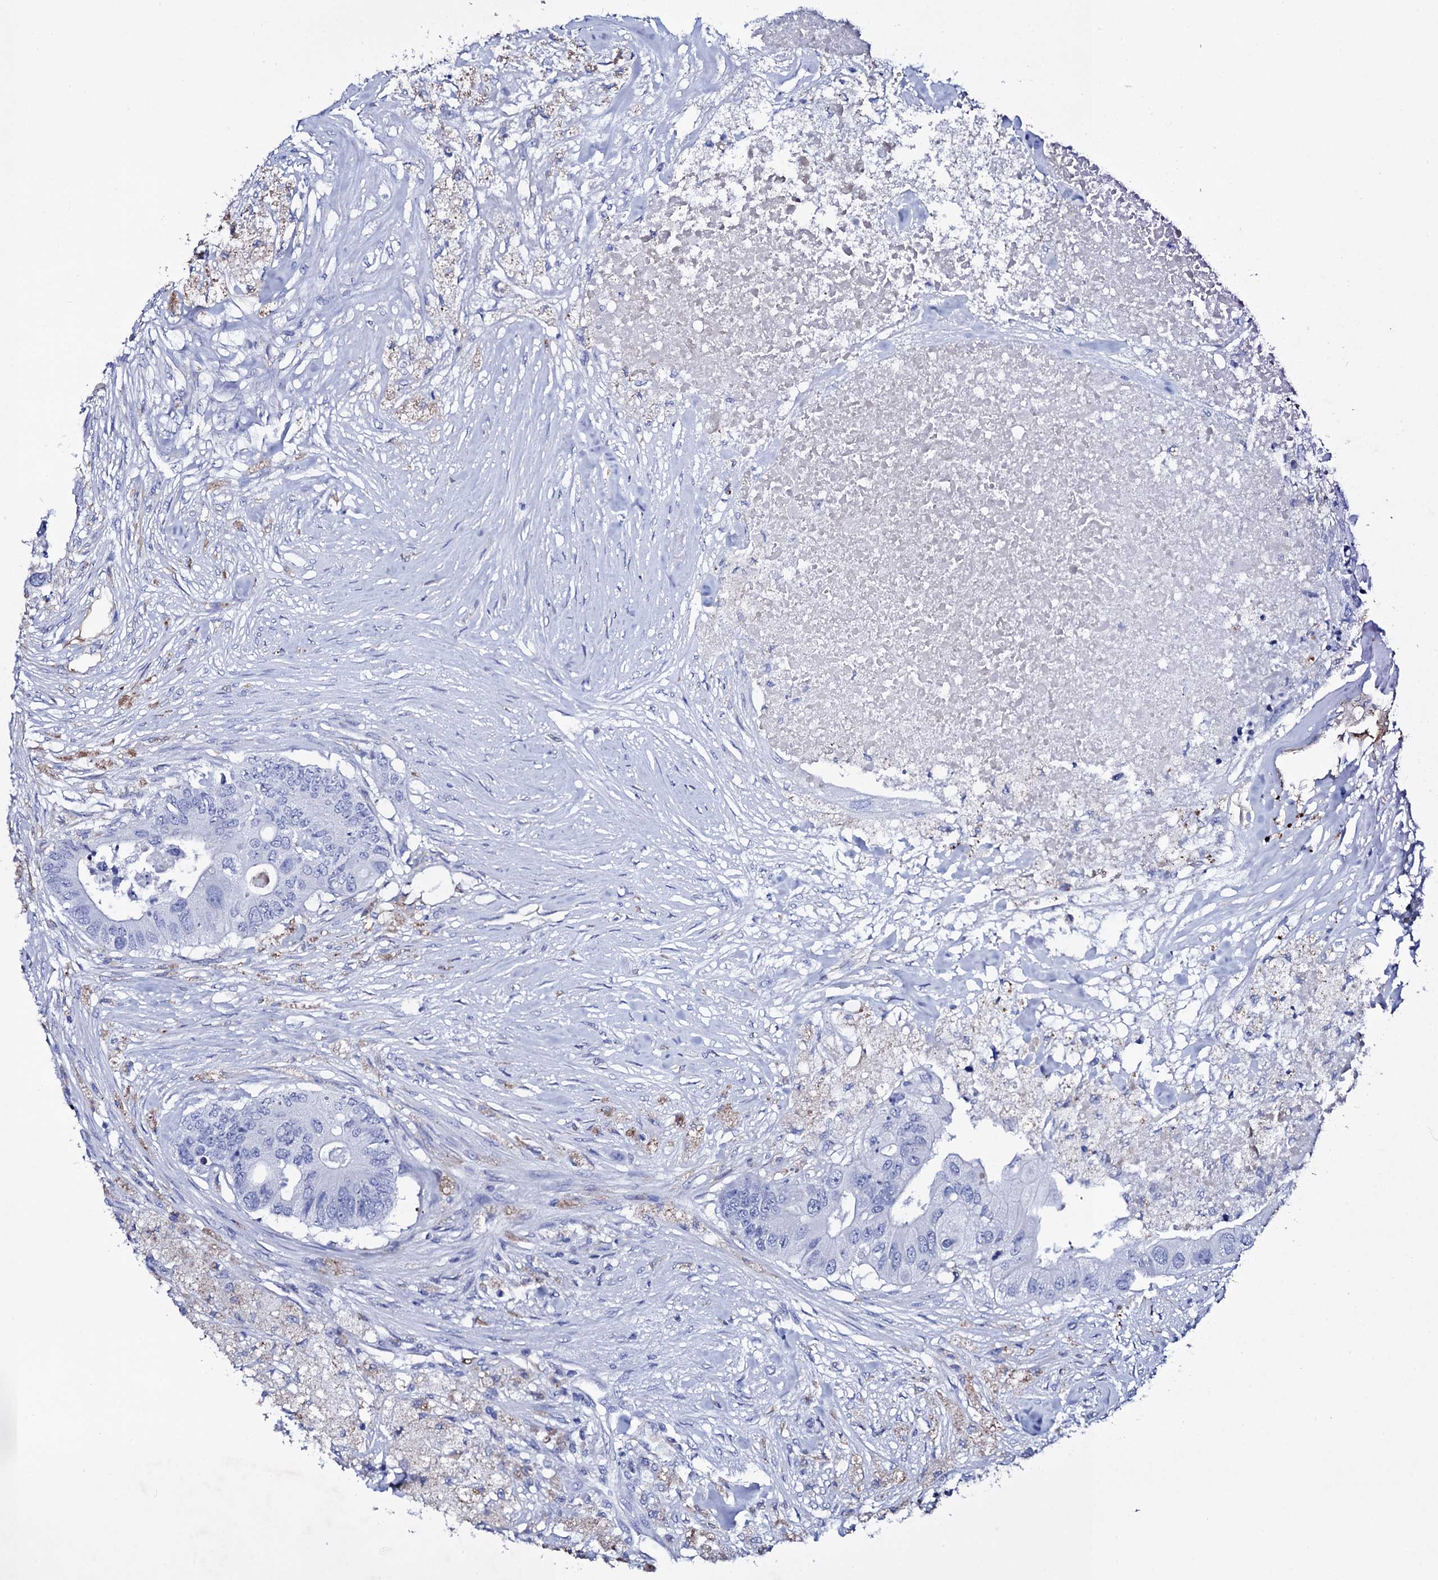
{"staining": {"intensity": "negative", "quantity": "none", "location": "none"}, "tissue": "colorectal cancer", "cell_type": "Tumor cells", "image_type": "cancer", "snomed": [{"axis": "morphology", "description": "Adenocarcinoma, NOS"}, {"axis": "topography", "description": "Colon"}], "caption": "This is a micrograph of immunohistochemistry staining of colorectal cancer, which shows no staining in tumor cells.", "gene": "ITPRID2", "patient": {"sex": "male", "age": 71}}